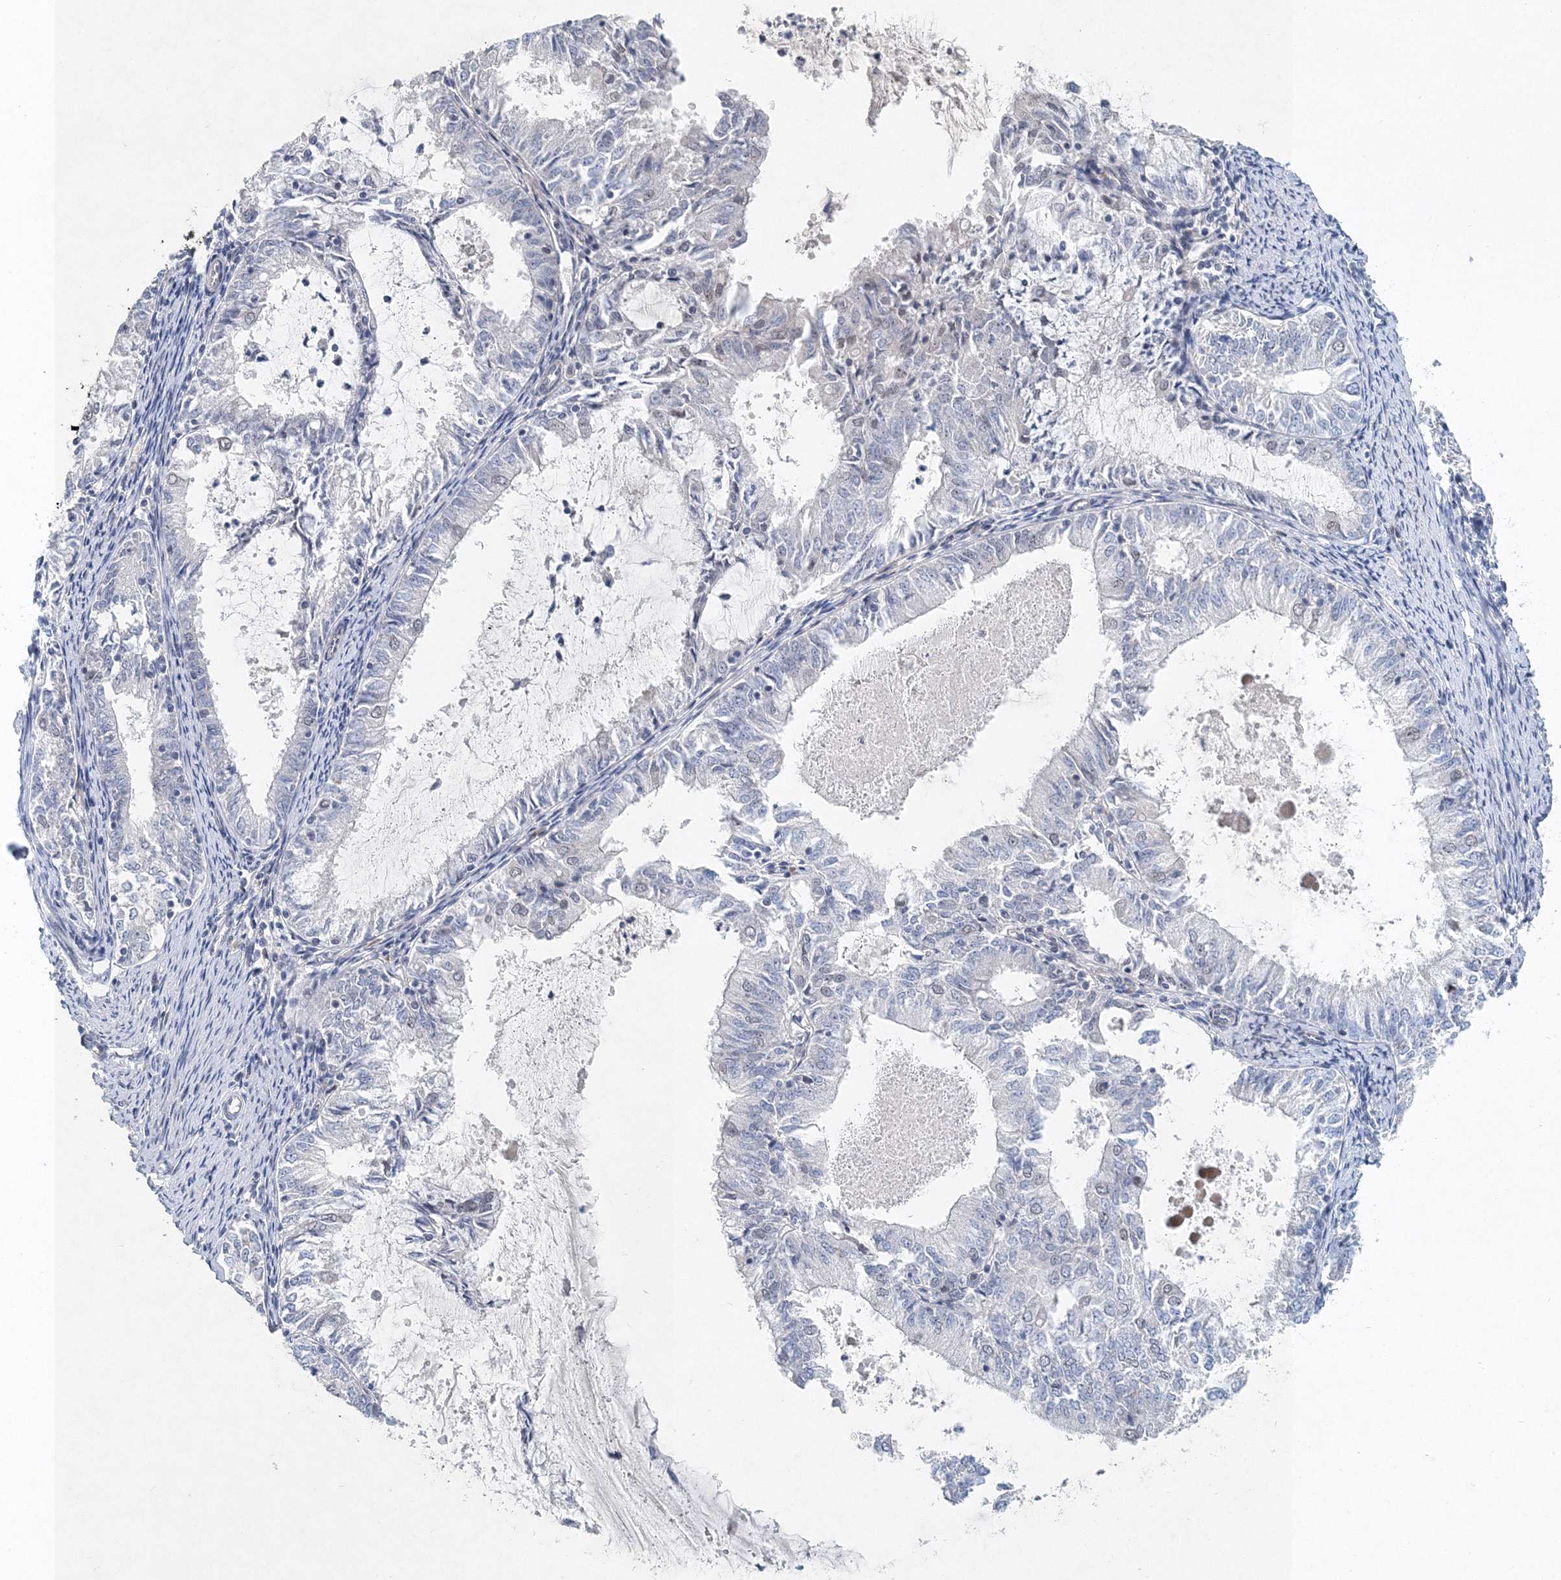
{"staining": {"intensity": "negative", "quantity": "none", "location": "none"}, "tissue": "endometrial cancer", "cell_type": "Tumor cells", "image_type": "cancer", "snomed": [{"axis": "morphology", "description": "Adenocarcinoma, NOS"}, {"axis": "topography", "description": "Endometrium"}], "caption": "A histopathology image of endometrial cancer (adenocarcinoma) stained for a protein exhibits no brown staining in tumor cells. (Stains: DAB immunohistochemistry (IHC) with hematoxylin counter stain, Microscopy: brightfield microscopy at high magnification).", "gene": "UIMC1", "patient": {"sex": "female", "age": 57}}